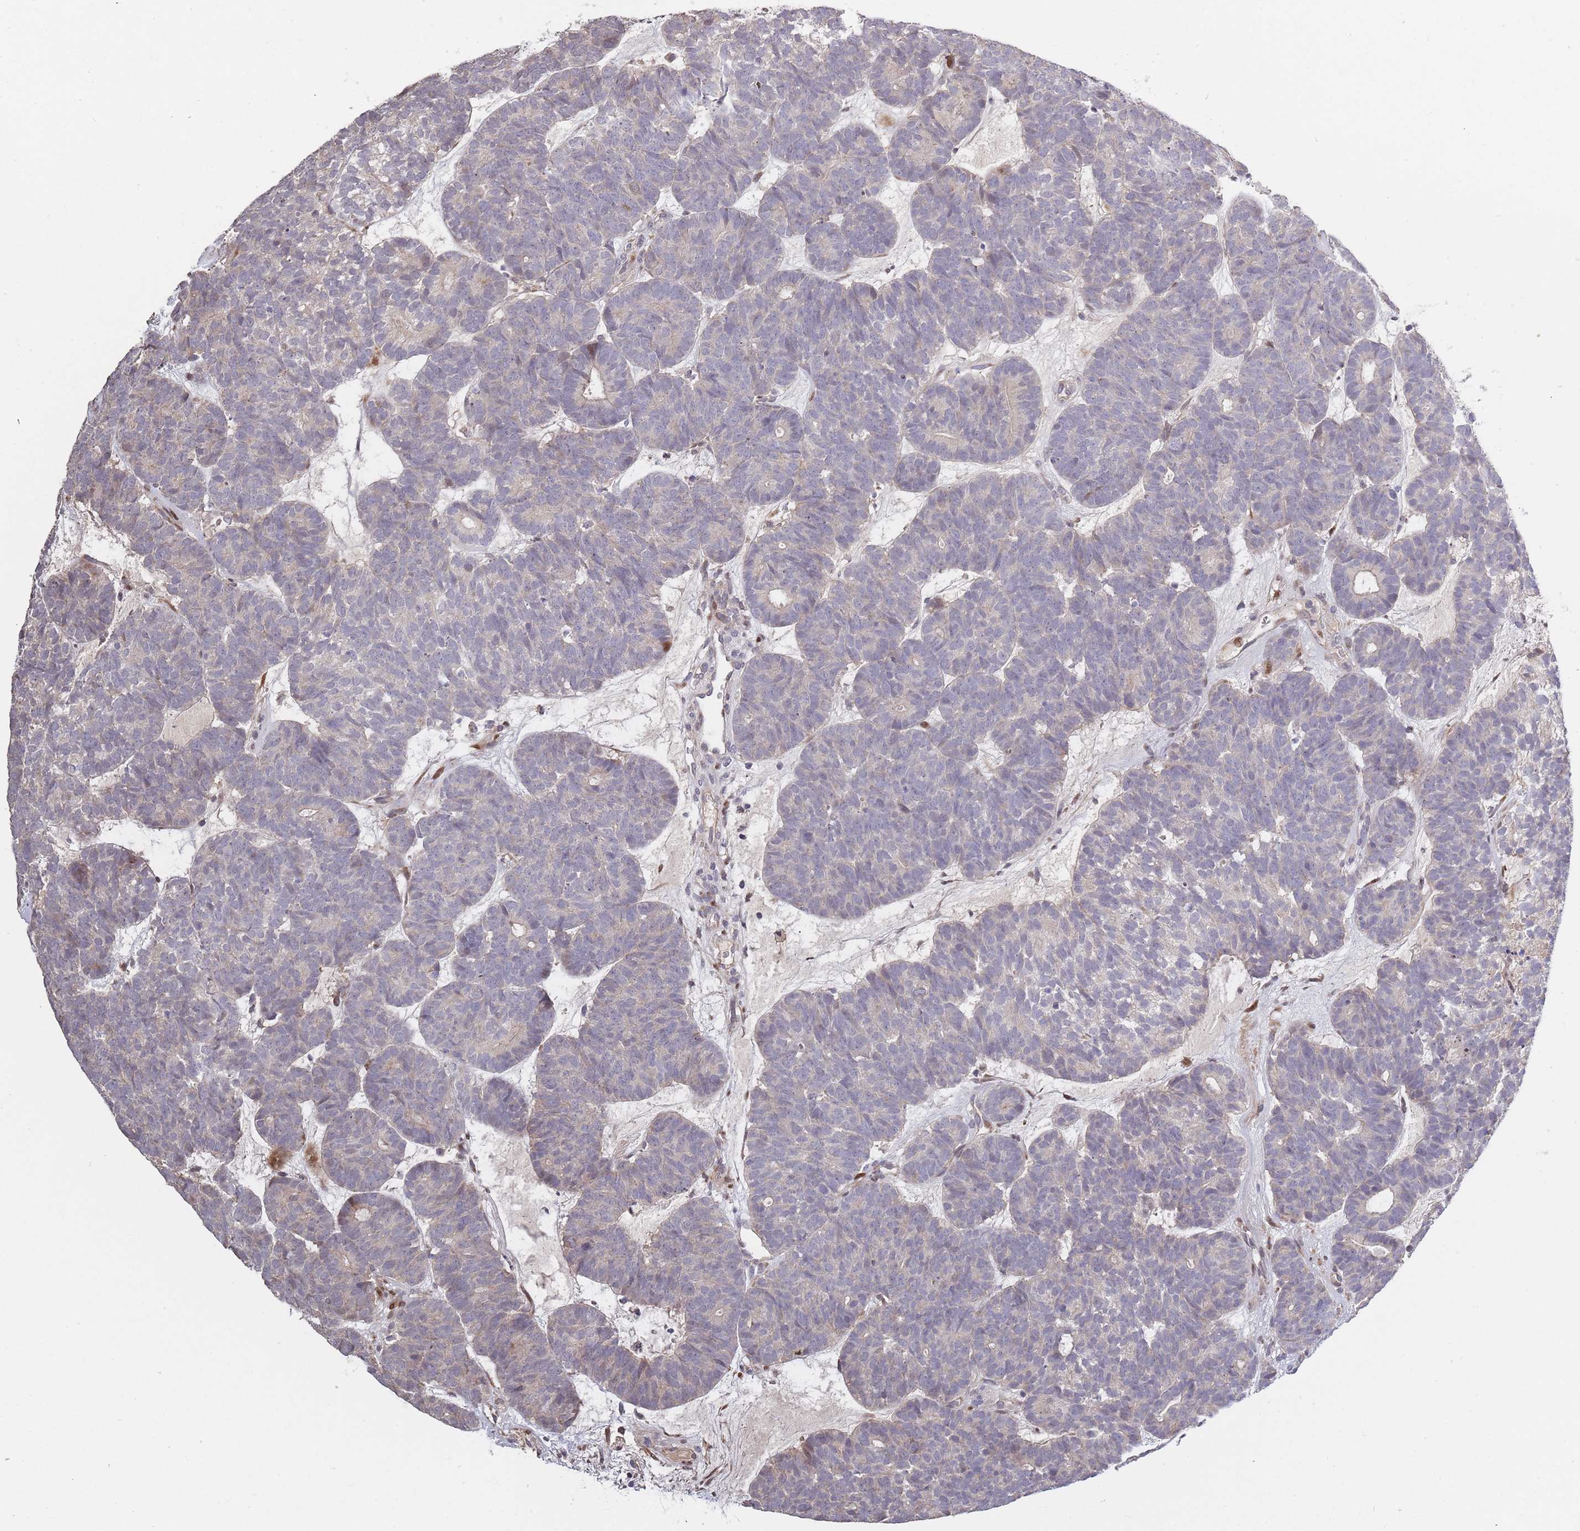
{"staining": {"intensity": "negative", "quantity": "none", "location": "none"}, "tissue": "head and neck cancer", "cell_type": "Tumor cells", "image_type": "cancer", "snomed": [{"axis": "morphology", "description": "Adenocarcinoma, NOS"}, {"axis": "topography", "description": "Head-Neck"}], "caption": "Protein analysis of head and neck adenocarcinoma shows no significant positivity in tumor cells.", "gene": "SYNDIG1L", "patient": {"sex": "female", "age": 81}}